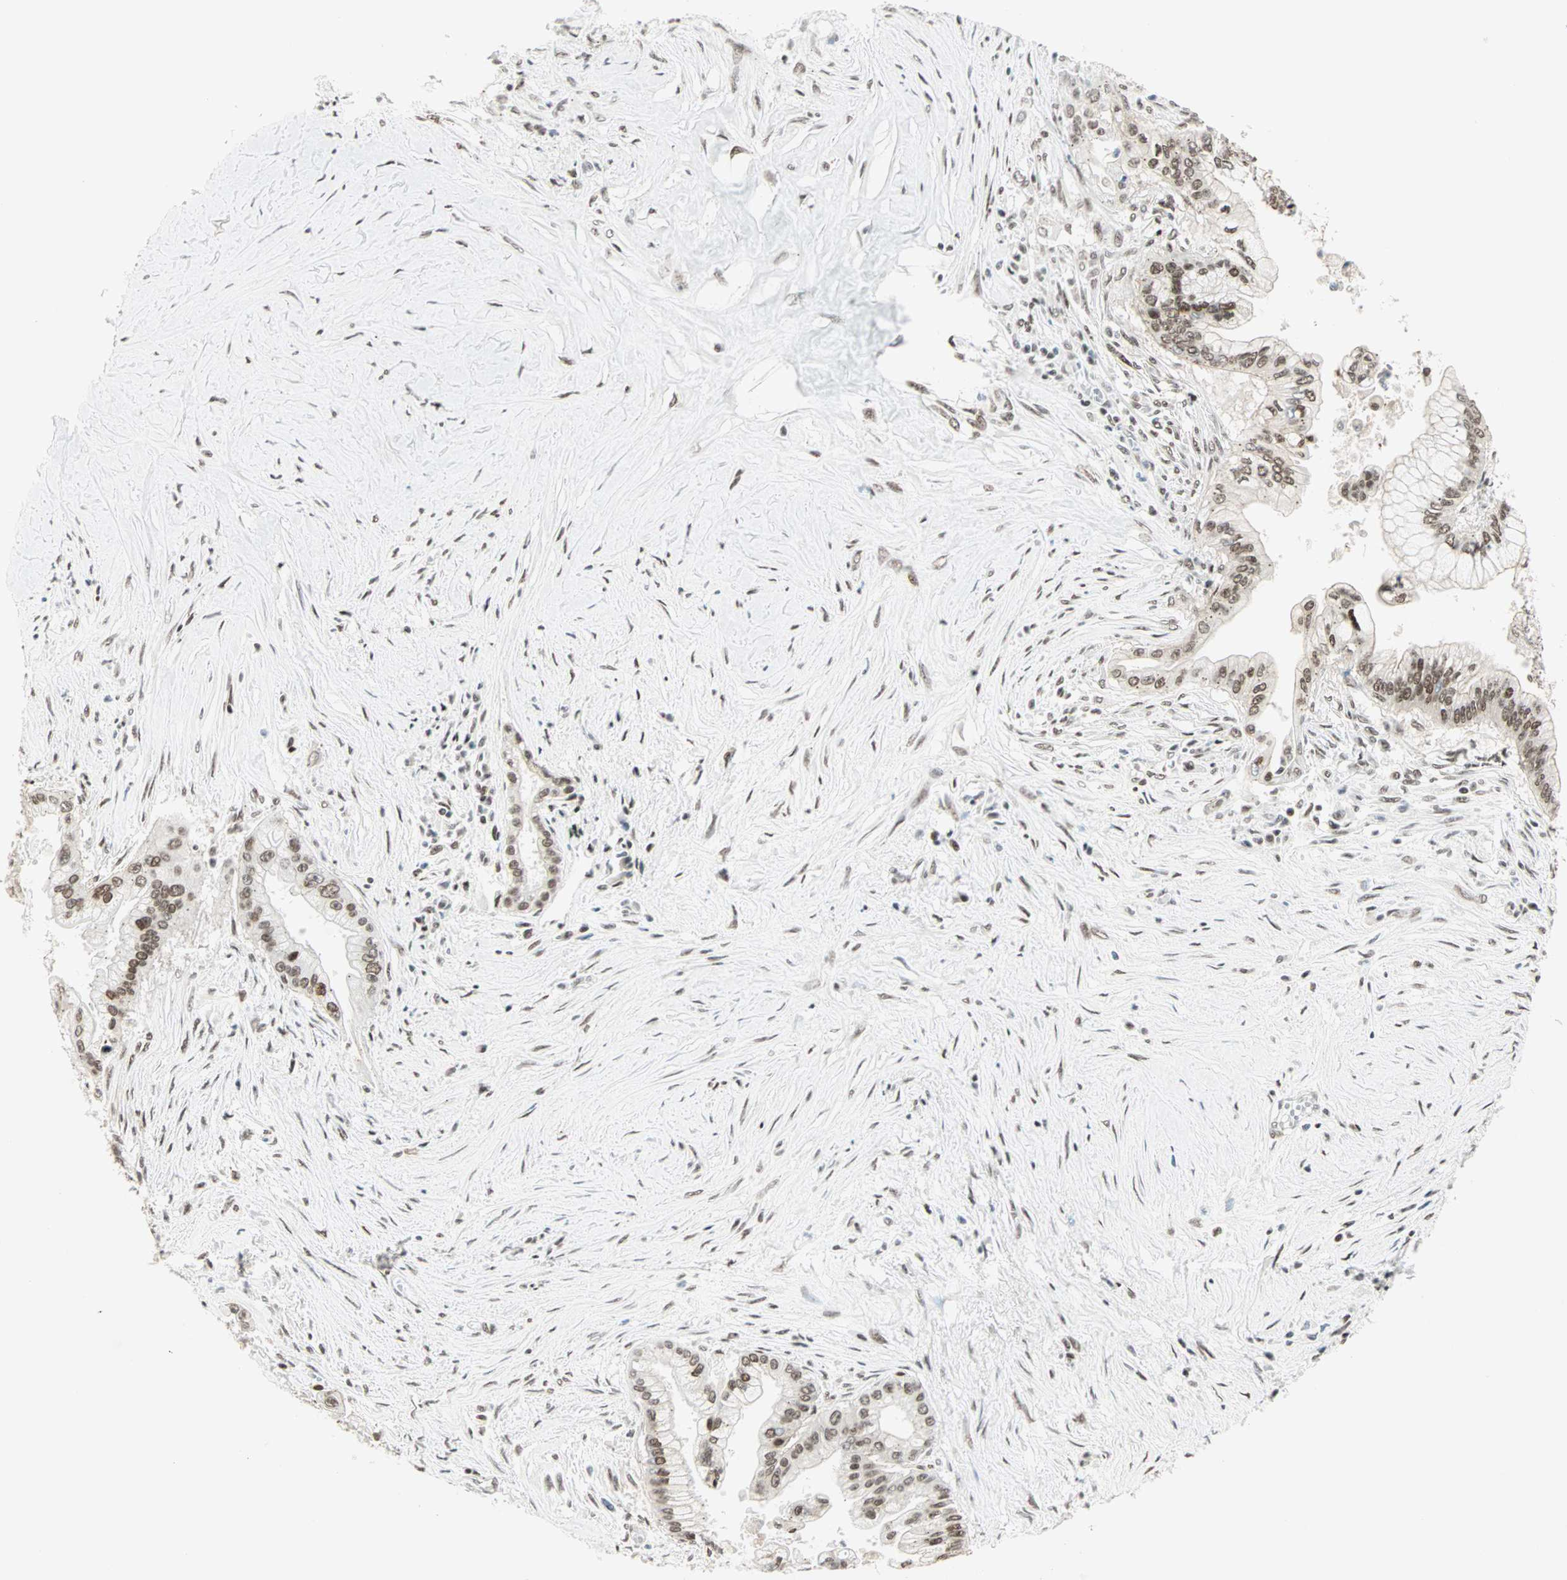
{"staining": {"intensity": "moderate", "quantity": ">75%", "location": "nuclear"}, "tissue": "pancreatic cancer", "cell_type": "Tumor cells", "image_type": "cancer", "snomed": [{"axis": "morphology", "description": "Adenocarcinoma, NOS"}, {"axis": "topography", "description": "Pancreas"}], "caption": "There is medium levels of moderate nuclear expression in tumor cells of pancreatic adenocarcinoma, as demonstrated by immunohistochemical staining (brown color).", "gene": "BLM", "patient": {"sex": "male", "age": 59}}